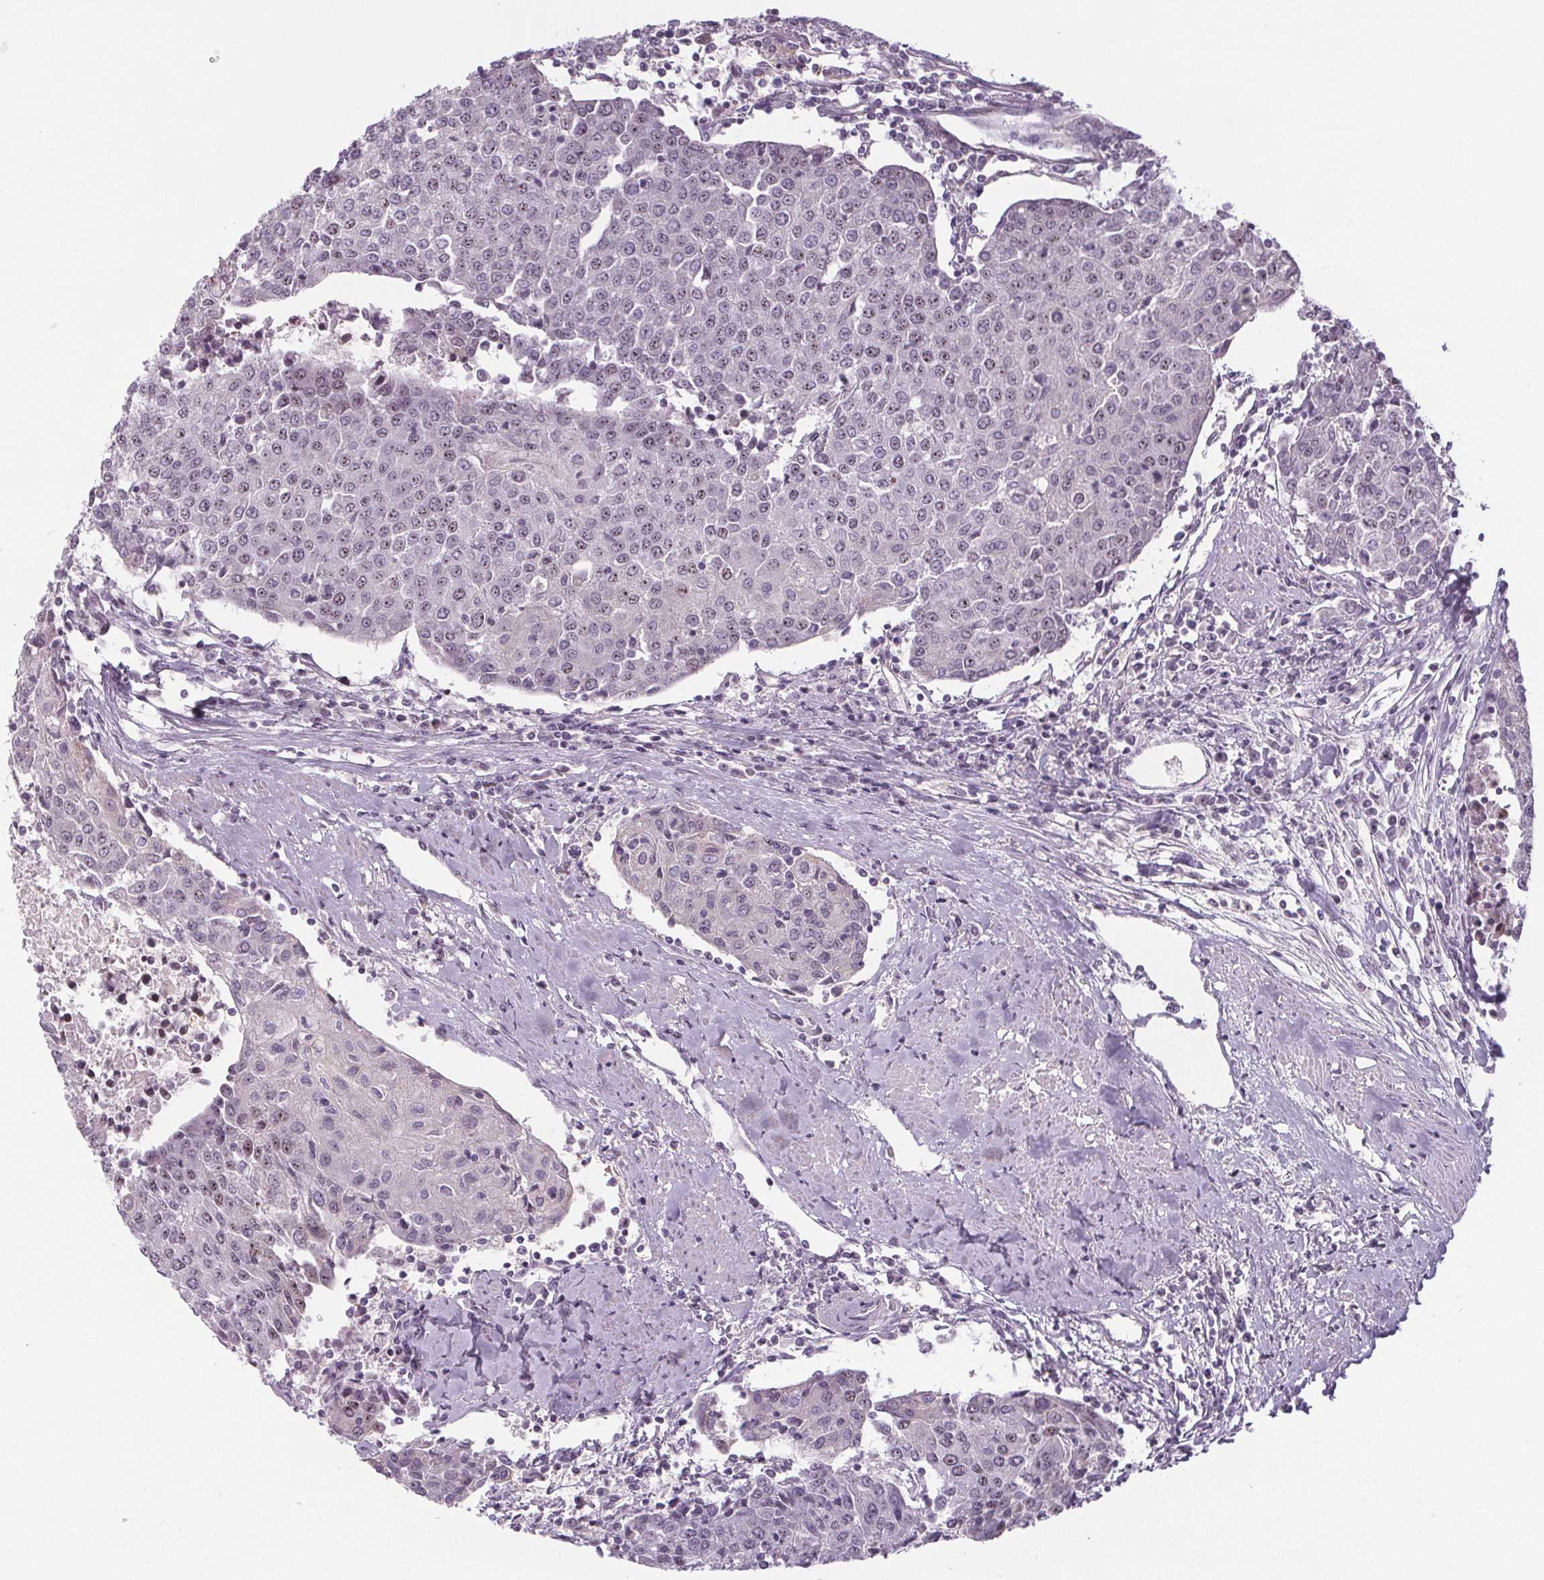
{"staining": {"intensity": "moderate", "quantity": "<25%", "location": "nuclear"}, "tissue": "urothelial cancer", "cell_type": "Tumor cells", "image_type": "cancer", "snomed": [{"axis": "morphology", "description": "Urothelial carcinoma, High grade"}, {"axis": "topography", "description": "Urinary bladder"}], "caption": "The photomicrograph reveals staining of urothelial cancer, revealing moderate nuclear protein positivity (brown color) within tumor cells.", "gene": "NOLC1", "patient": {"sex": "female", "age": 85}}